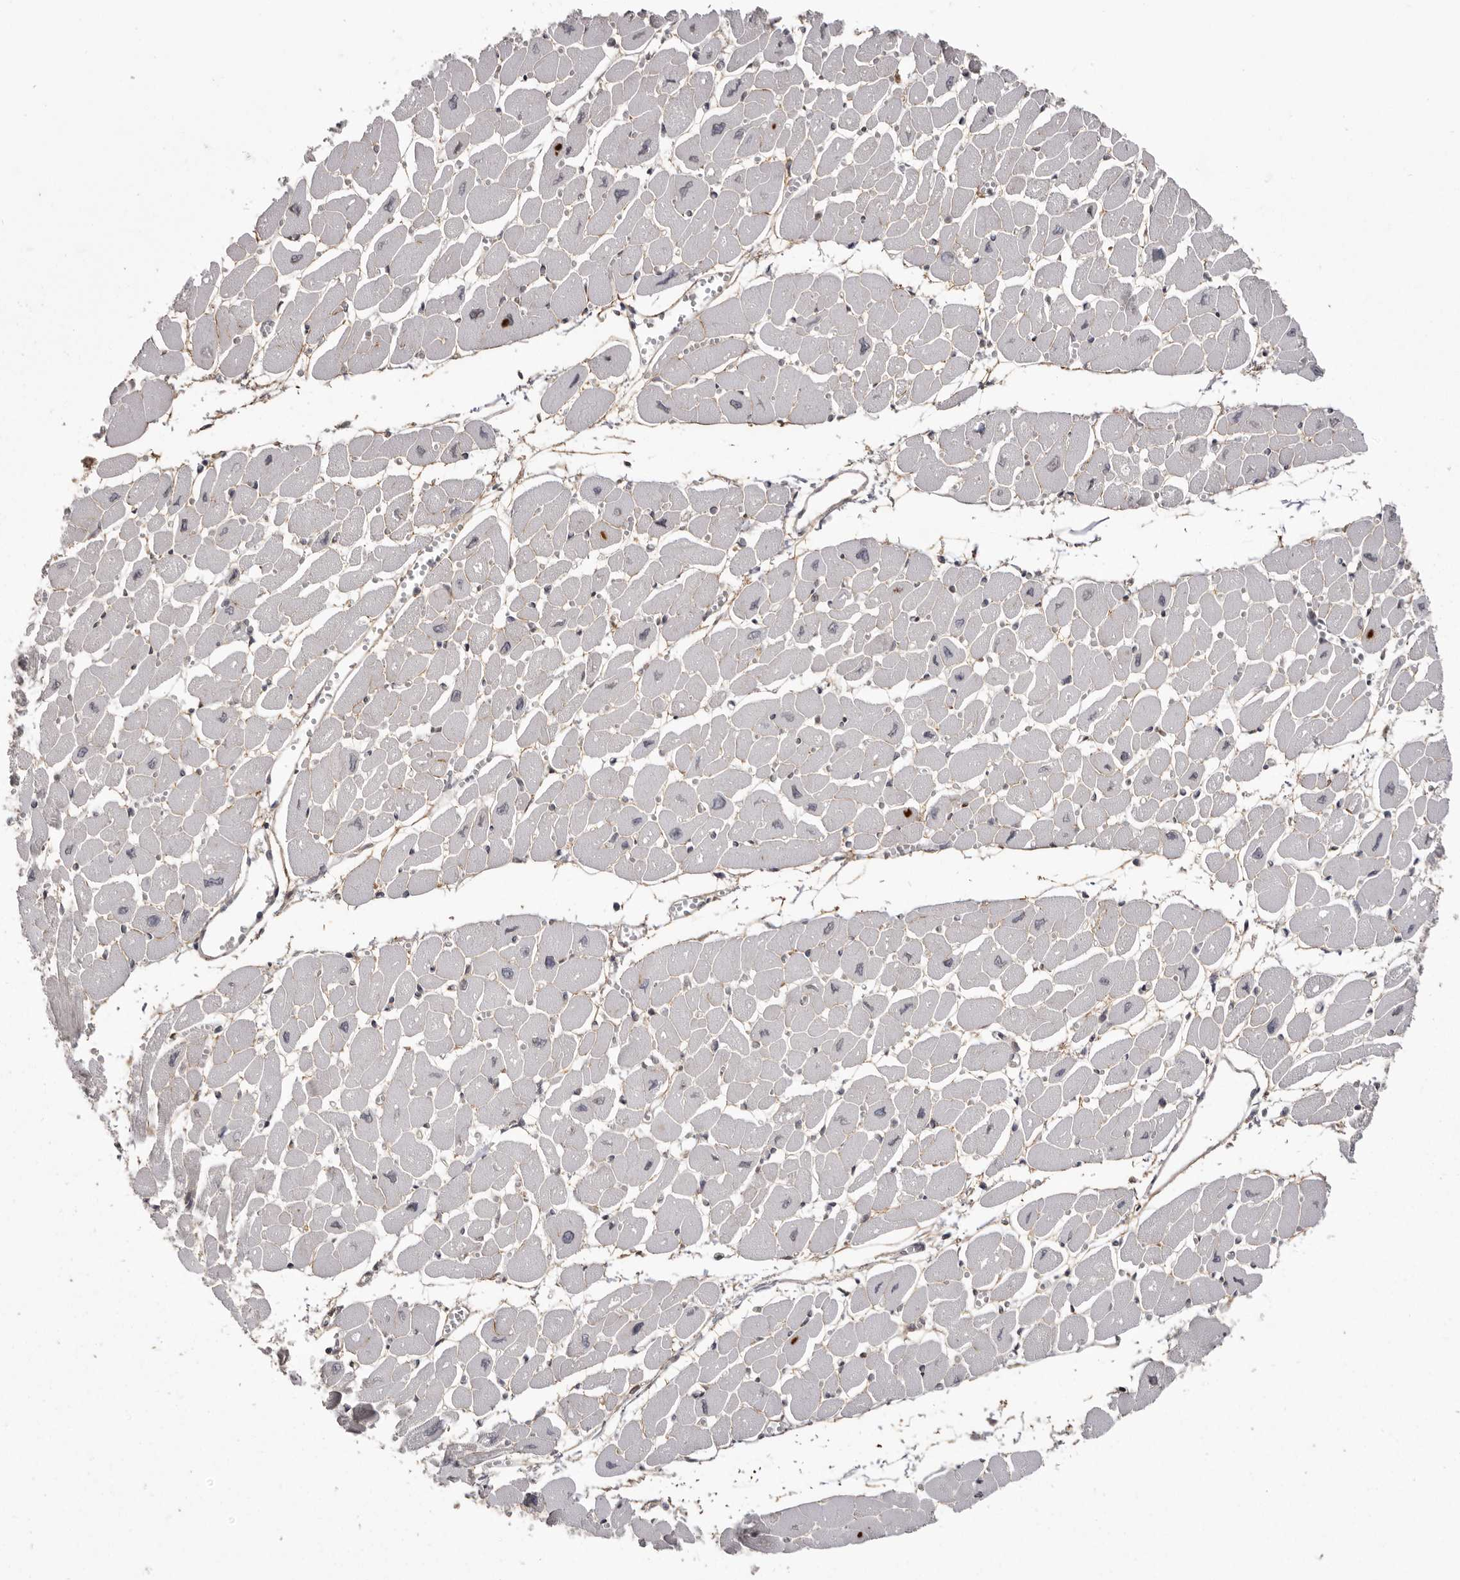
{"staining": {"intensity": "negative", "quantity": "none", "location": "none"}, "tissue": "heart muscle", "cell_type": "Cardiomyocytes", "image_type": "normal", "snomed": [{"axis": "morphology", "description": "Normal tissue, NOS"}, {"axis": "topography", "description": "Heart"}], "caption": "High magnification brightfield microscopy of unremarkable heart muscle stained with DAB (3,3'-diaminobenzidine) (brown) and counterstained with hematoxylin (blue): cardiomyocytes show no significant expression.", "gene": "NUP43", "patient": {"sex": "female", "age": 54}}